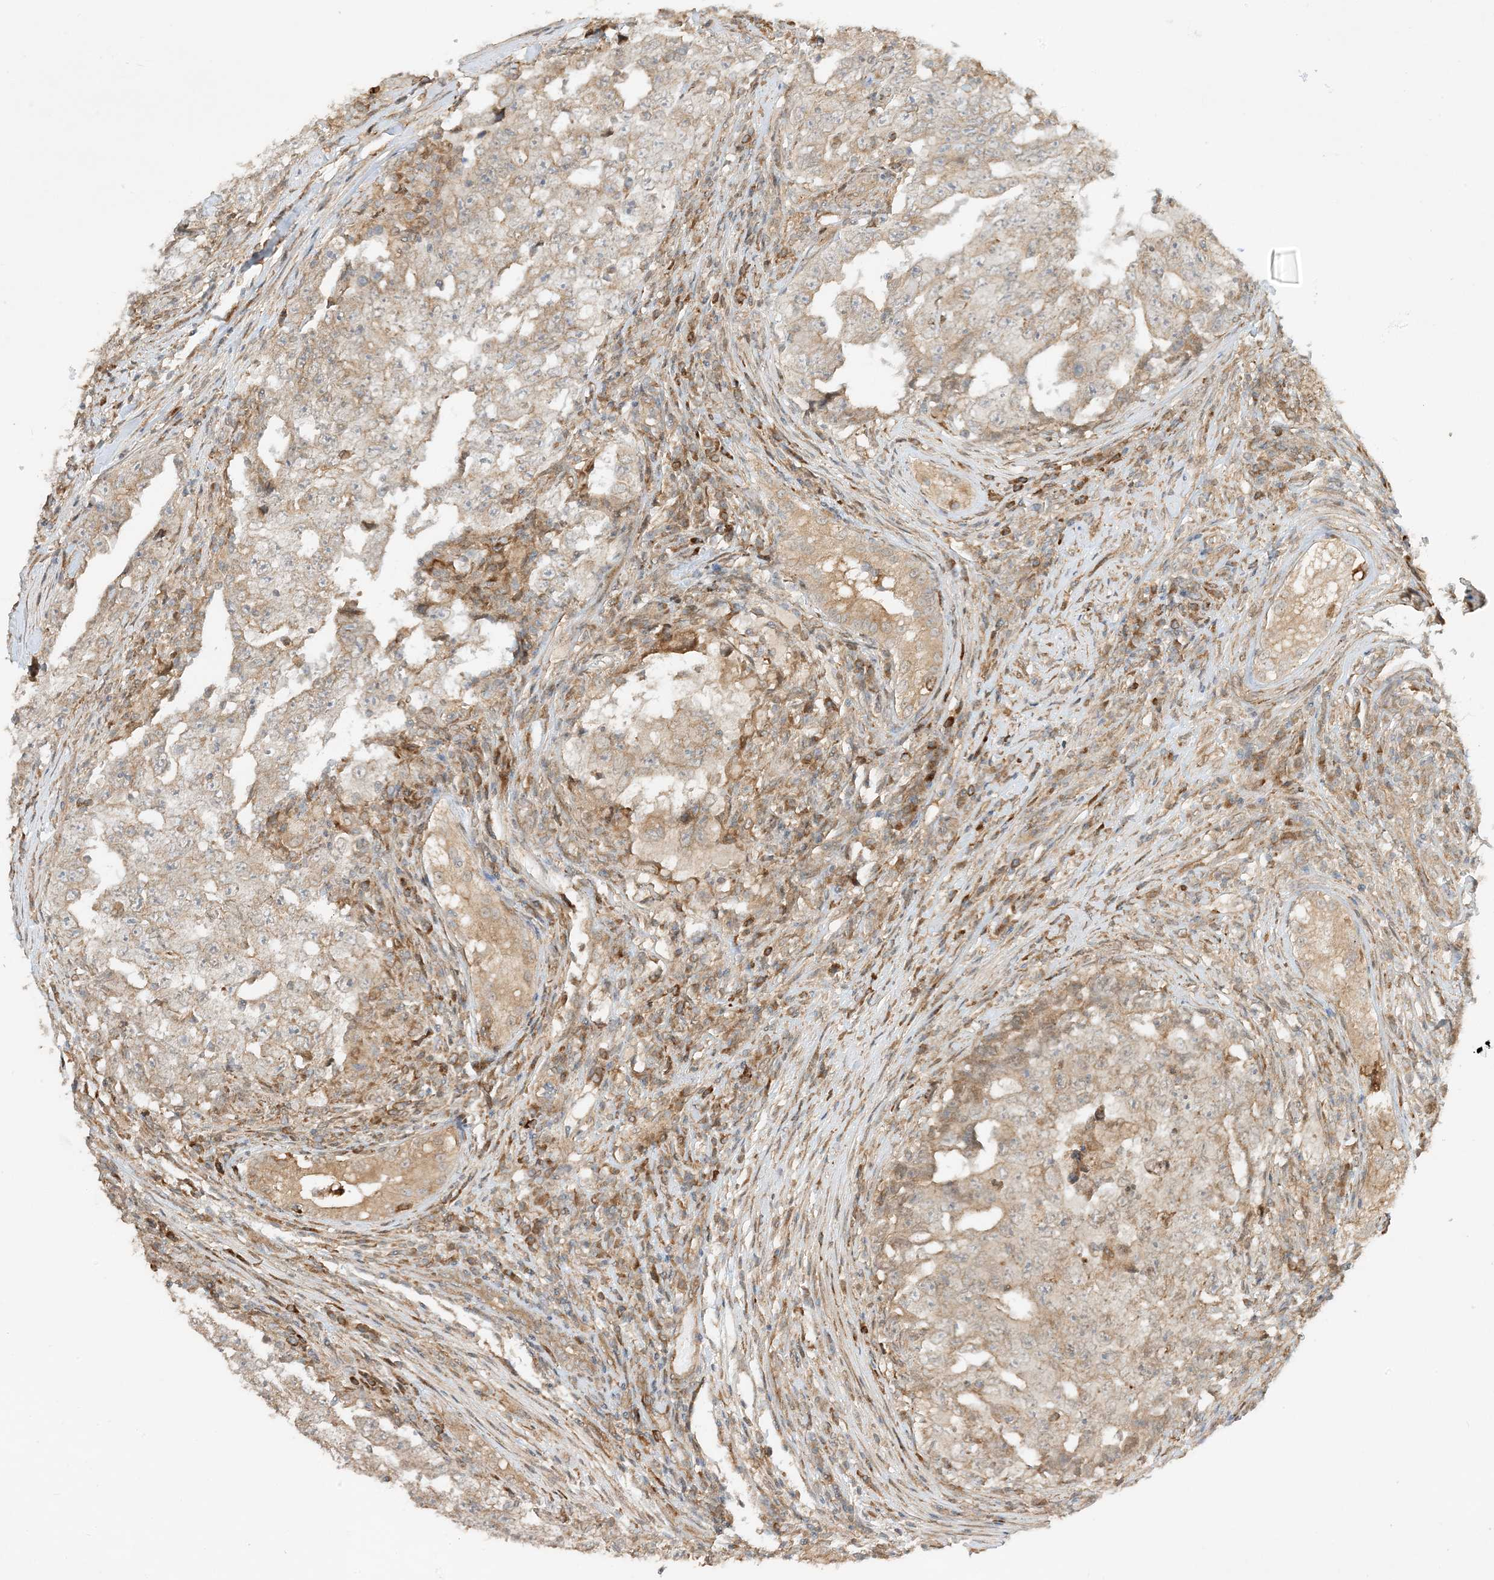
{"staining": {"intensity": "weak", "quantity": "25%-75%", "location": "cytoplasmic/membranous"}, "tissue": "testis cancer", "cell_type": "Tumor cells", "image_type": "cancer", "snomed": [{"axis": "morphology", "description": "Carcinoma, Embryonal, NOS"}, {"axis": "topography", "description": "Testis"}], "caption": "Immunohistochemical staining of testis cancer (embryonal carcinoma) displays low levels of weak cytoplasmic/membranous positivity in about 25%-75% of tumor cells.", "gene": "SCARF2", "patient": {"sex": "male", "age": 26}}